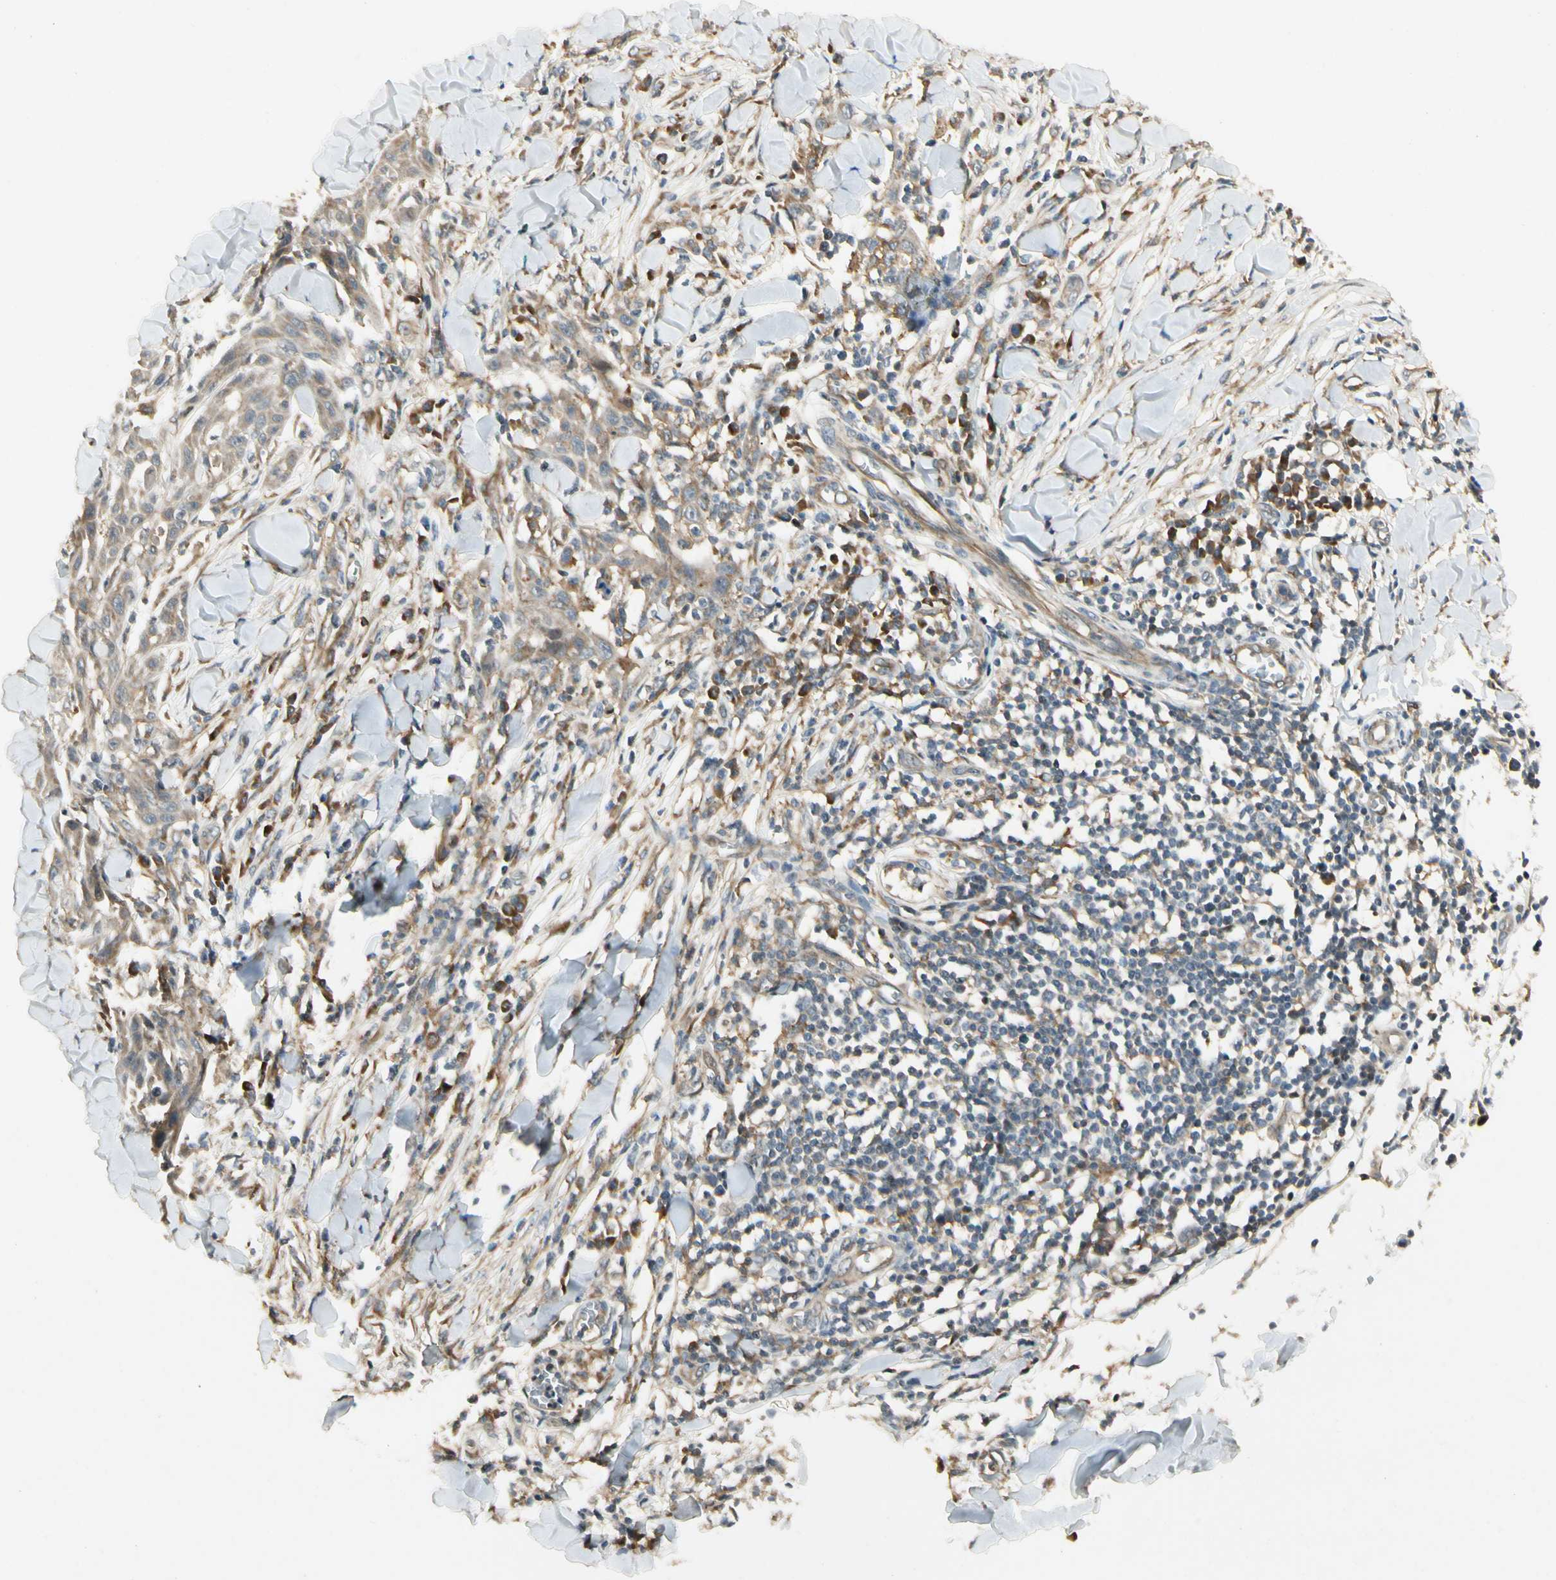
{"staining": {"intensity": "weak", "quantity": ">75%", "location": "cytoplasmic/membranous"}, "tissue": "skin cancer", "cell_type": "Tumor cells", "image_type": "cancer", "snomed": [{"axis": "morphology", "description": "Squamous cell carcinoma, NOS"}, {"axis": "topography", "description": "Skin"}], "caption": "This histopathology image shows immunohistochemistry (IHC) staining of squamous cell carcinoma (skin), with low weak cytoplasmic/membranous expression in approximately >75% of tumor cells.", "gene": "FNDC3B", "patient": {"sex": "male", "age": 24}}